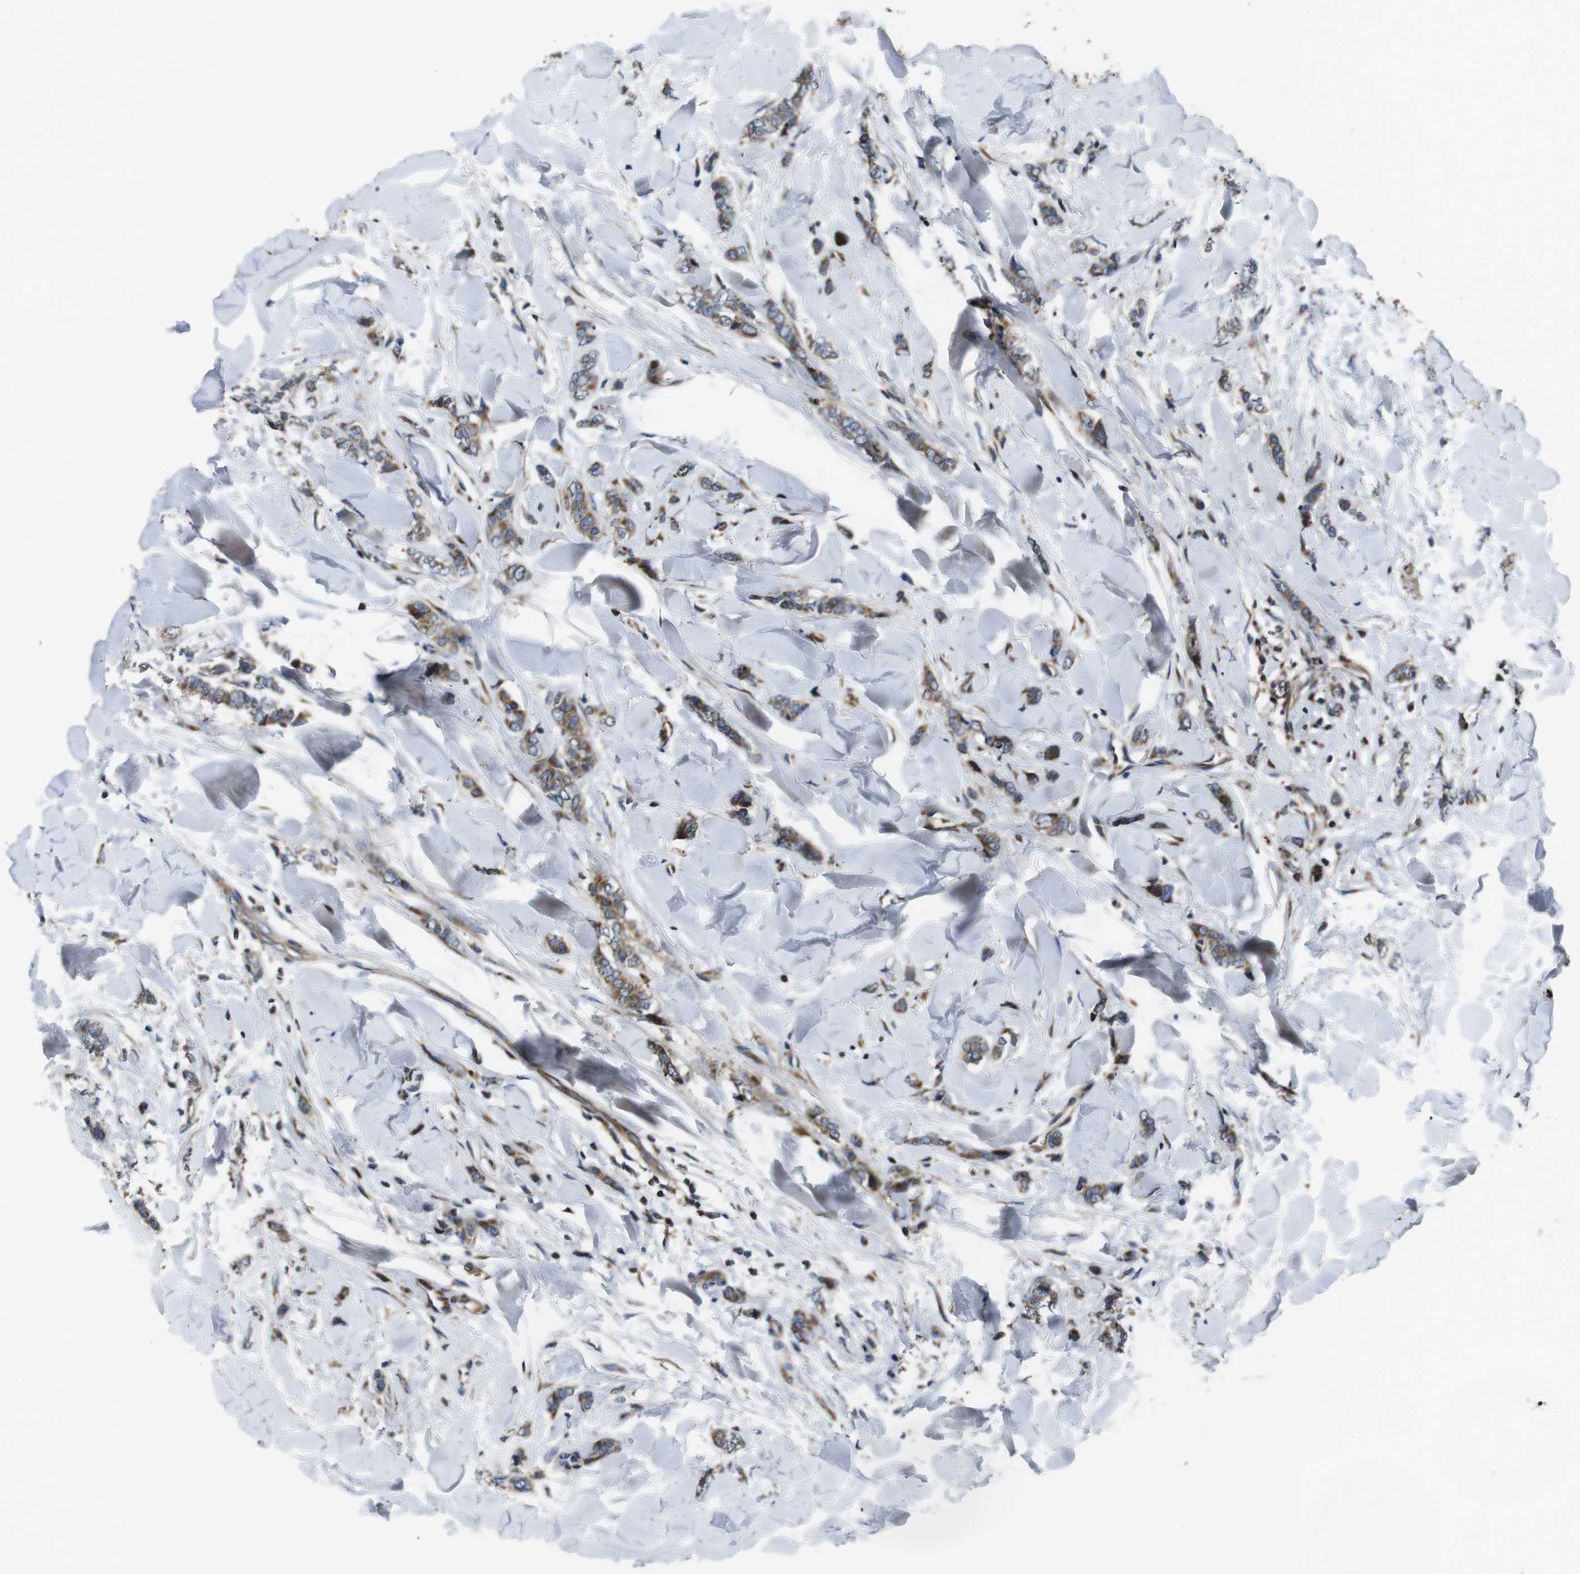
{"staining": {"intensity": "moderate", "quantity": ">75%", "location": "cytoplasmic/membranous"}, "tissue": "breast cancer", "cell_type": "Tumor cells", "image_type": "cancer", "snomed": [{"axis": "morphology", "description": "Lobular carcinoma"}, {"axis": "topography", "description": "Skin"}, {"axis": "topography", "description": "Breast"}], "caption": "A high-resolution micrograph shows IHC staining of breast cancer (lobular carcinoma), which reveals moderate cytoplasmic/membranous expression in approximately >75% of tumor cells.", "gene": "SMYD3", "patient": {"sex": "female", "age": 46}}